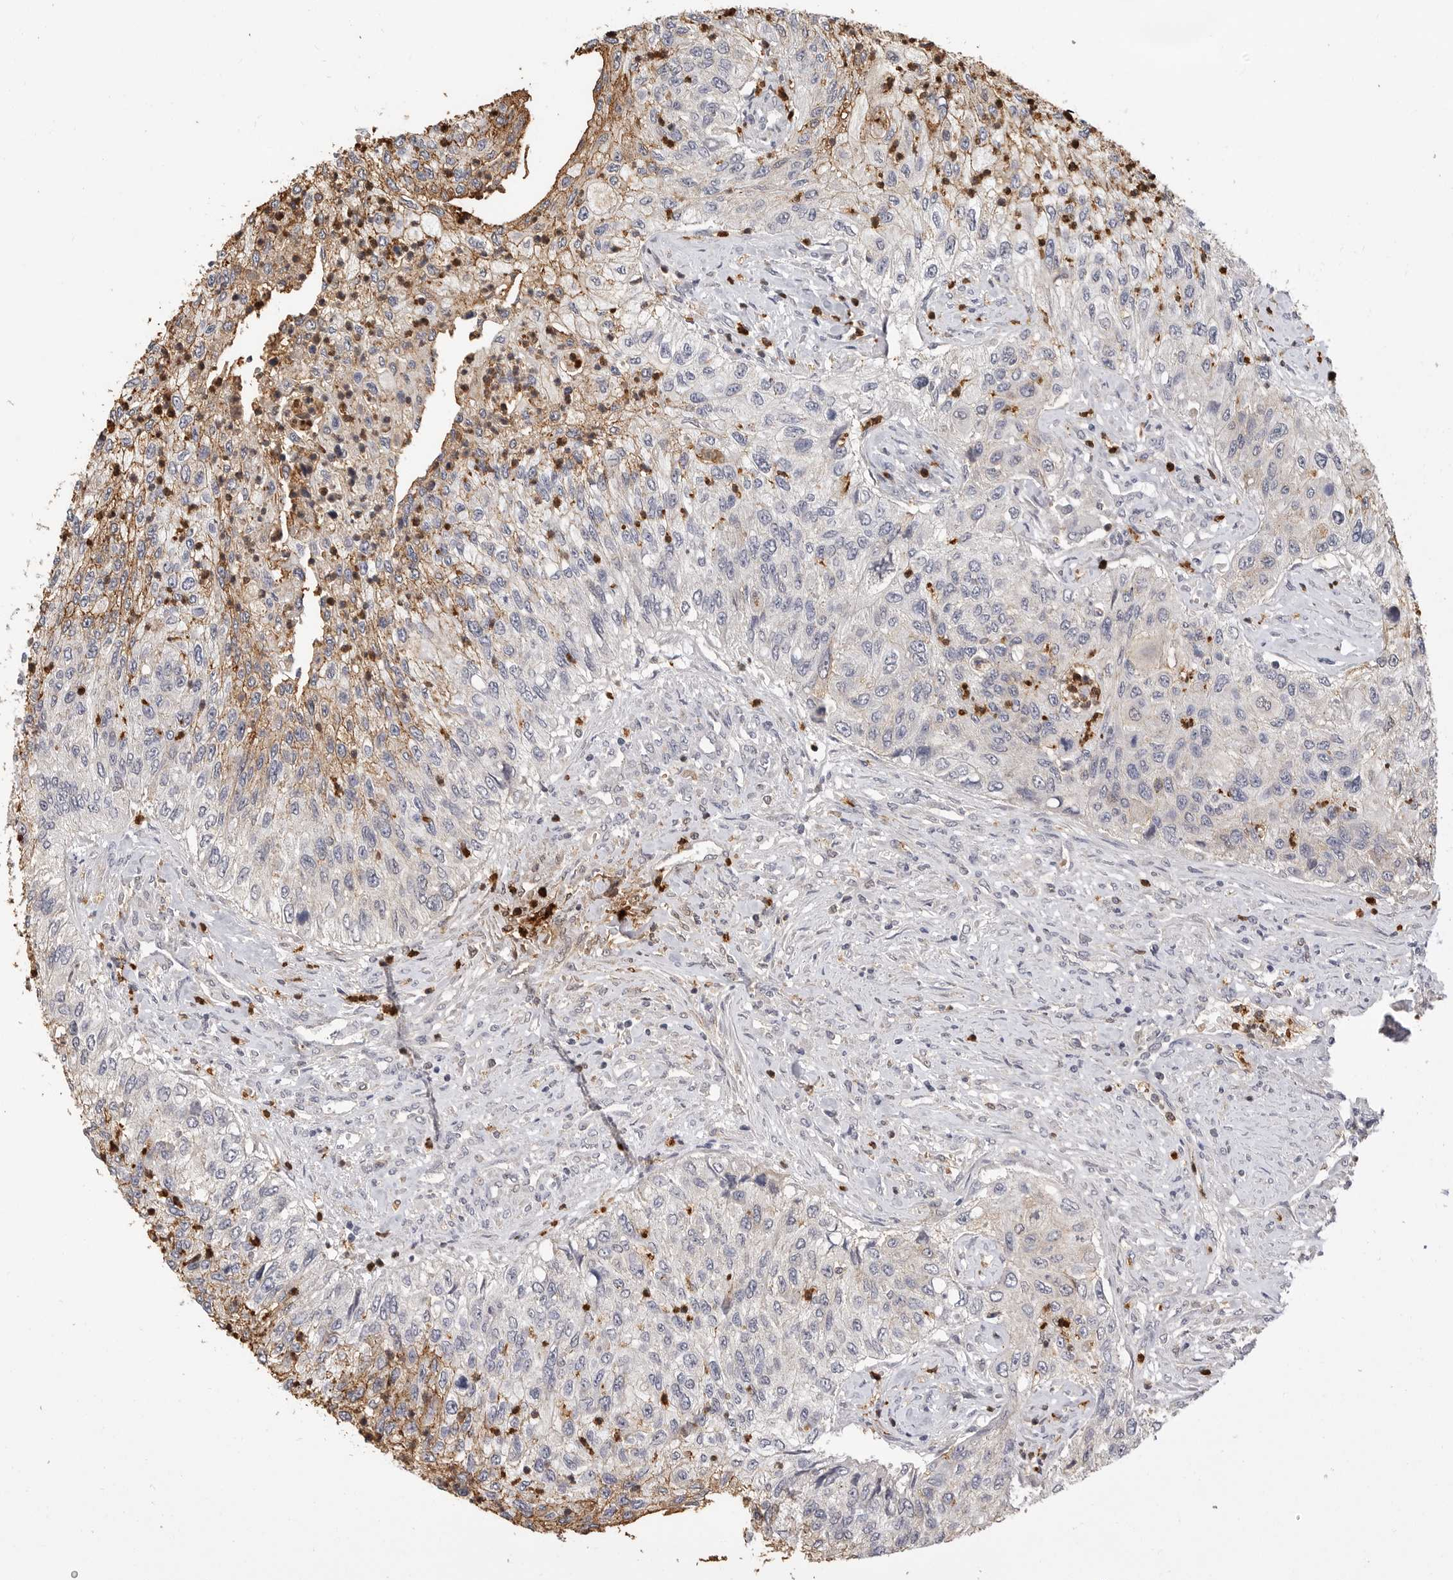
{"staining": {"intensity": "moderate", "quantity": "<25%", "location": "cytoplasmic/membranous"}, "tissue": "urothelial cancer", "cell_type": "Tumor cells", "image_type": "cancer", "snomed": [{"axis": "morphology", "description": "Urothelial carcinoma, High grade"}, {"axis": "topography", "description": "Urinary bladder"}], "caption": "Human high-grade urothelial carcinoma stained with a brown dye displays moderate cytoplasmic/membranous positive staining in approximately <25% of tumor cells.", "gene": "LTBR", "patient": {"sex": "female", "age": 60}}